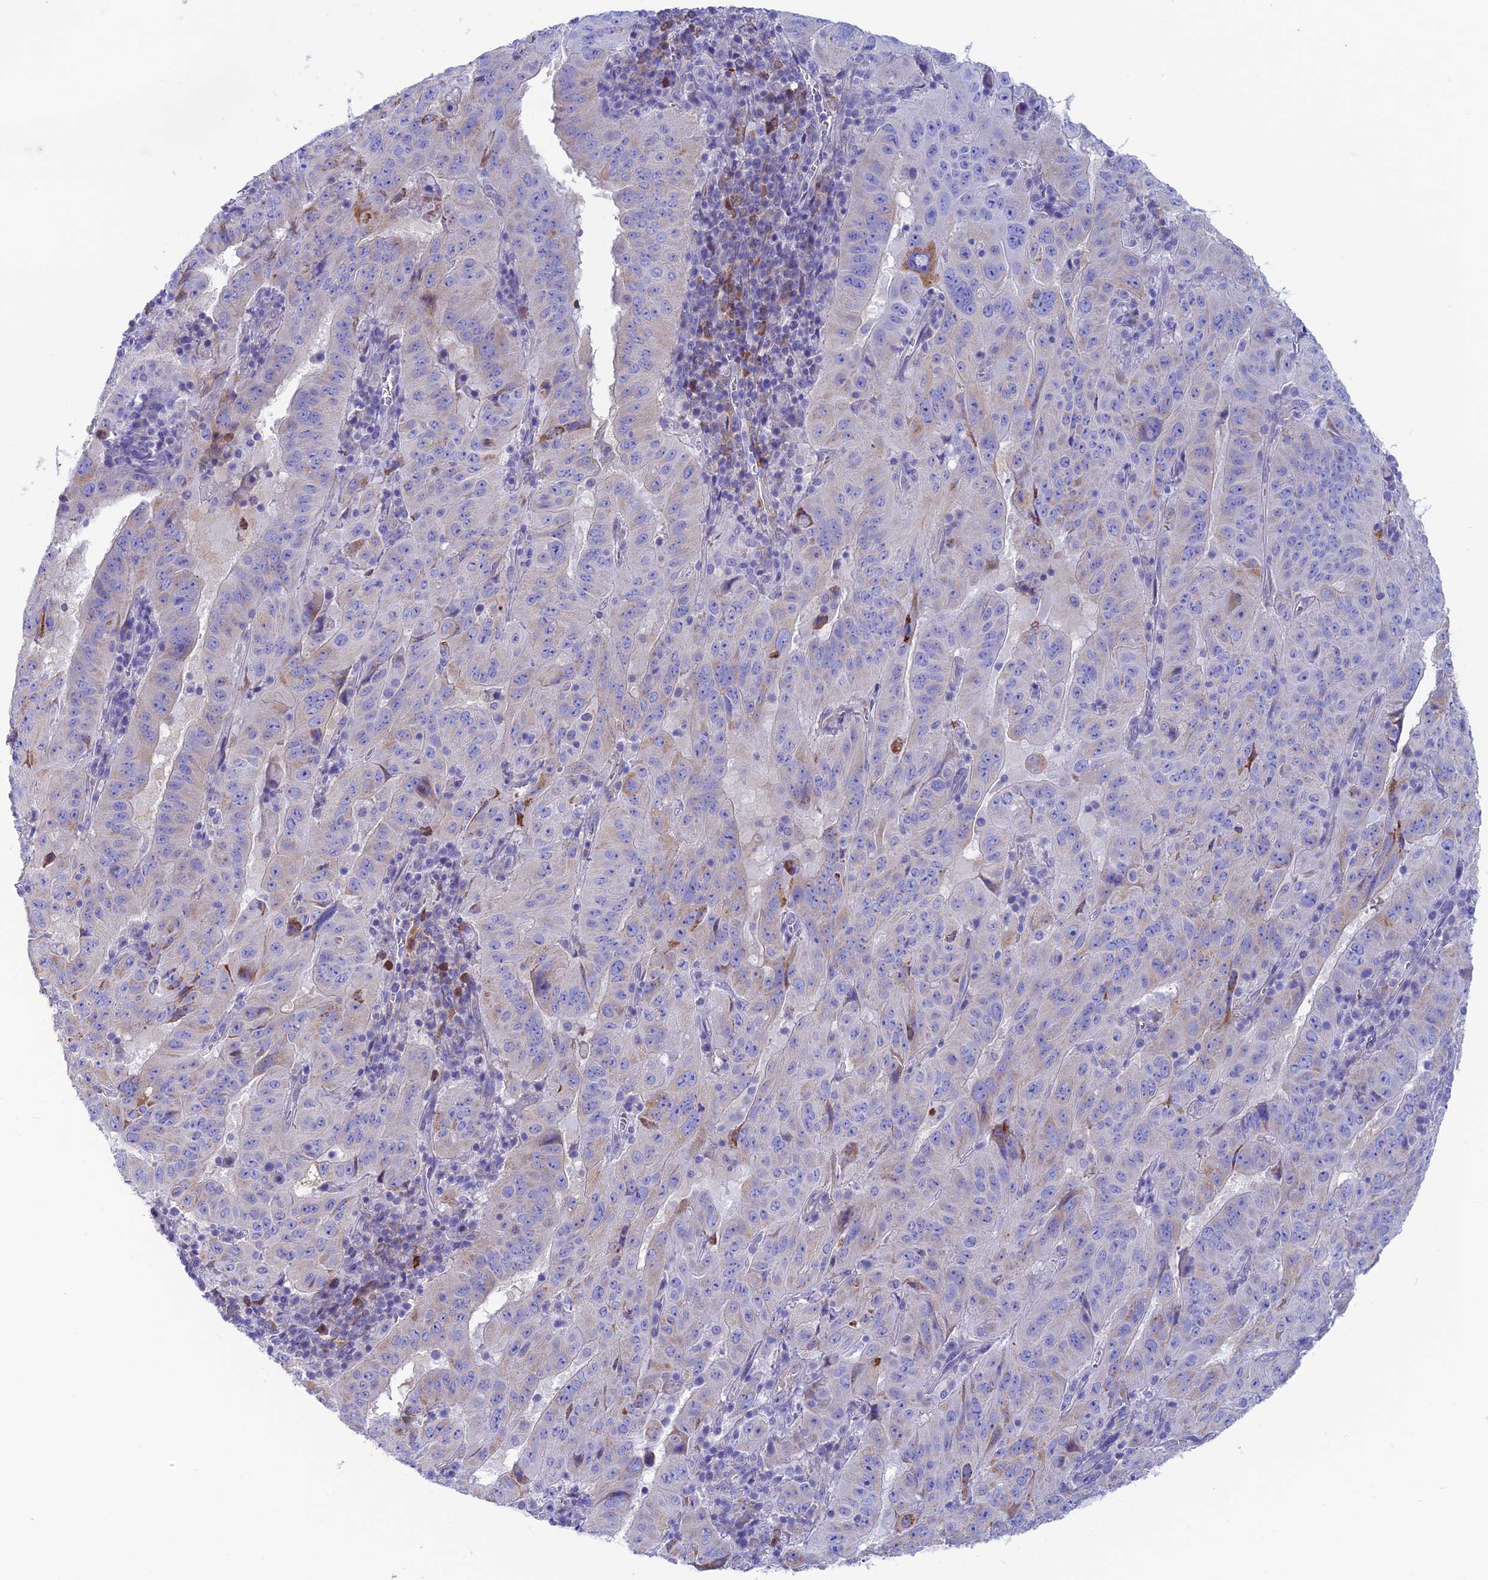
{"staining": {"intensity": "negative", "quantity": "none", "location": "none"}, "tissue": "pancreatic cancer", "cell_type": "Tumor cells", "image_type": "cancer", "snomed": [{"axis": "morphology", "description": "Adenocarcinoma, NOS"}, {"axis": "topography", "description": "Pancreas"}], "caption": "Image shows no significant protein expression in tumor cells of pancreatic cancer.", "gene": "LZTFL1", "patient": {"sex": "male", "age": 63}}